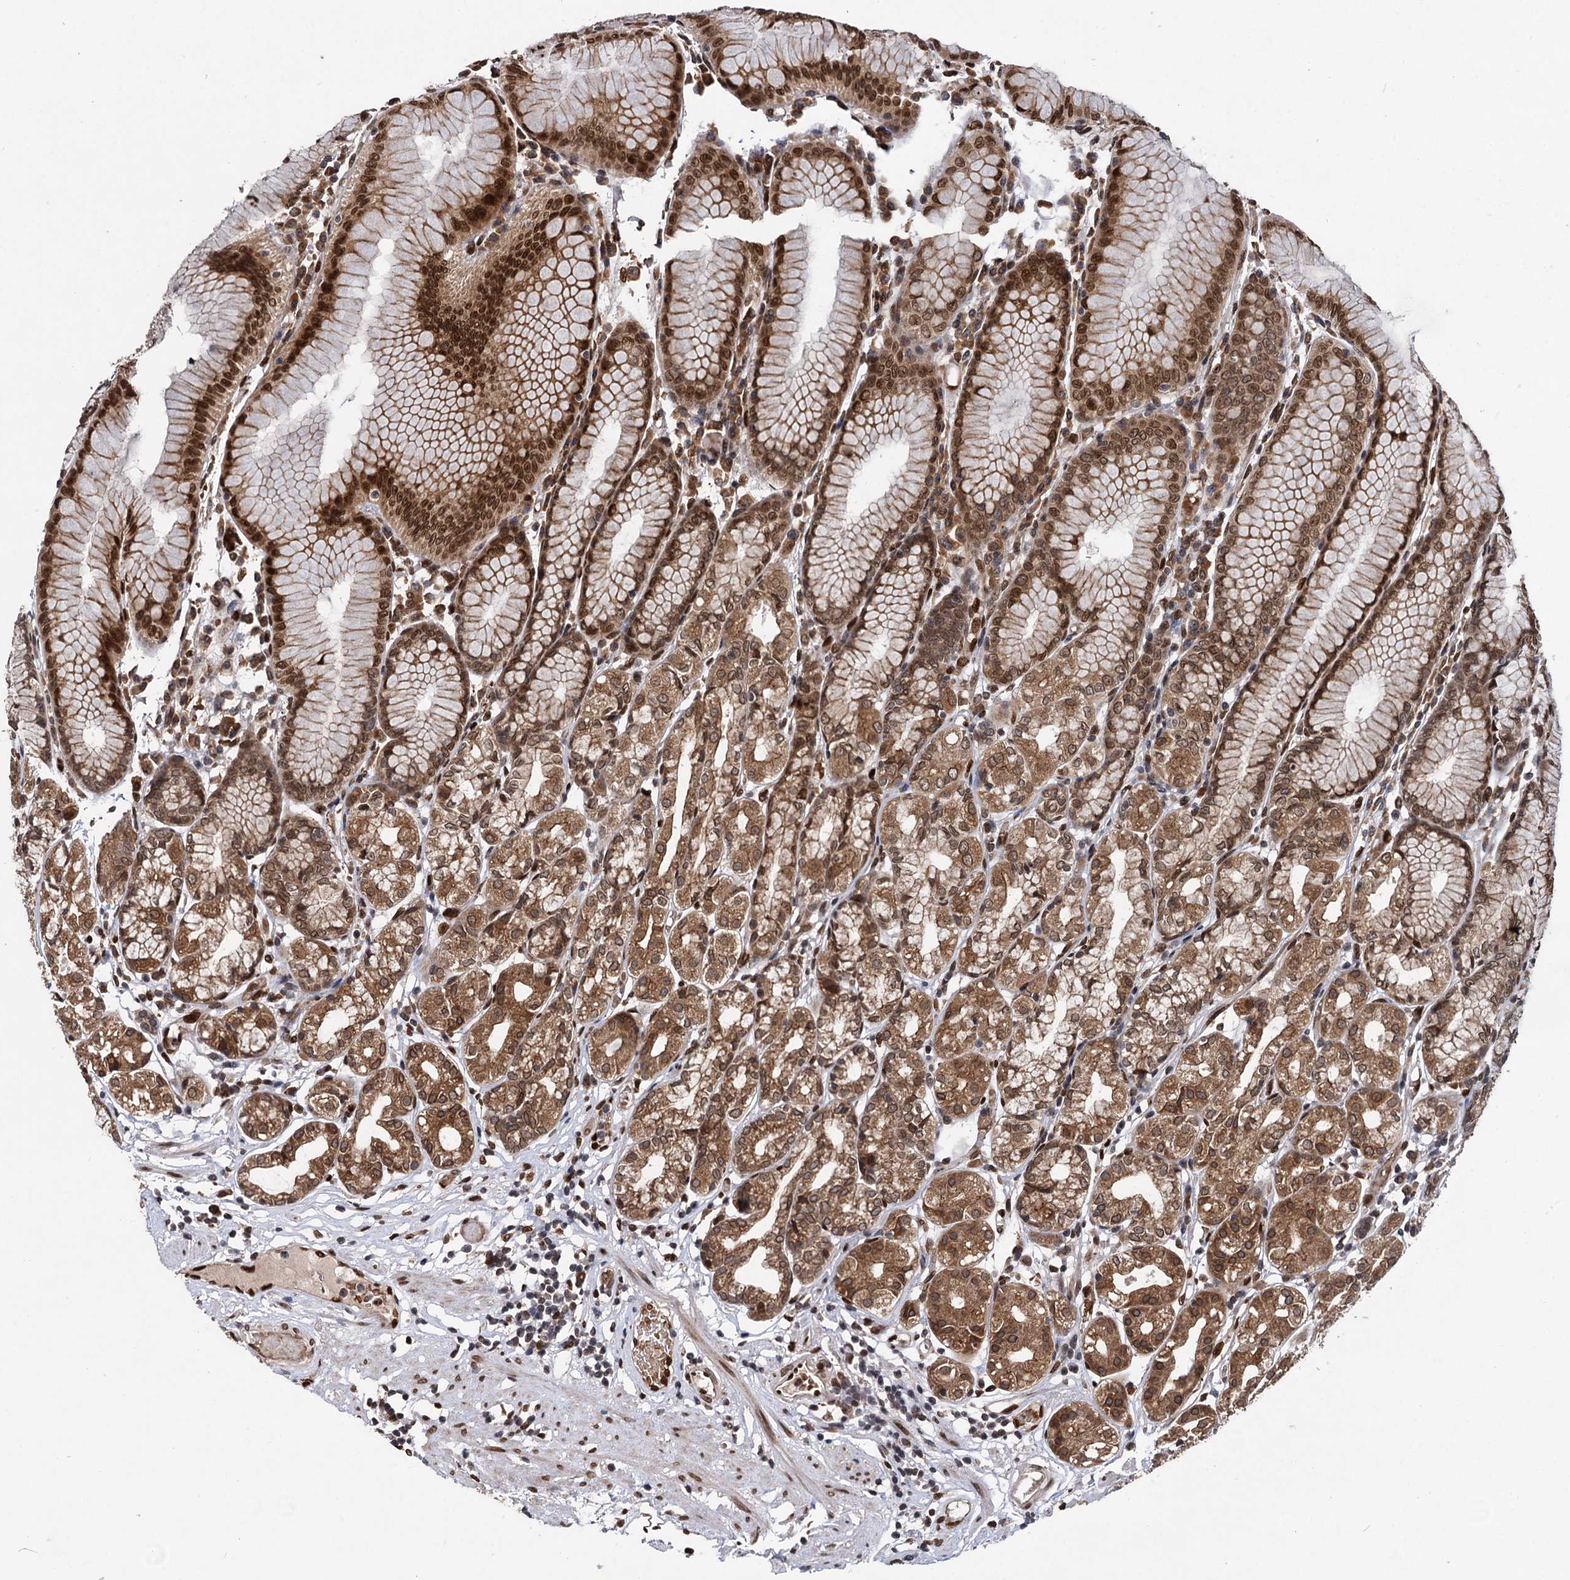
{"staining": {"intensity": "moderate", "quantity": ">75%", "location": "cytoplasmic/membranous,nuclear"}, "tissue": "stomach", "cell_type": "Glandular cells", "image_type": "normal", "snomed": [{"axis": "morphology", "description": "Normal tissue, NOS"}, {"axis": "topography", "description": "Stomach"}], "caption": "This is a photomicrograph of IHC staining of benign stomach, which shows moderate staining in the cytoplasmic/membranous,nuclear of glandular cells.", "gene": "MESD", "patient": {"sex": "female", "age": 57}}